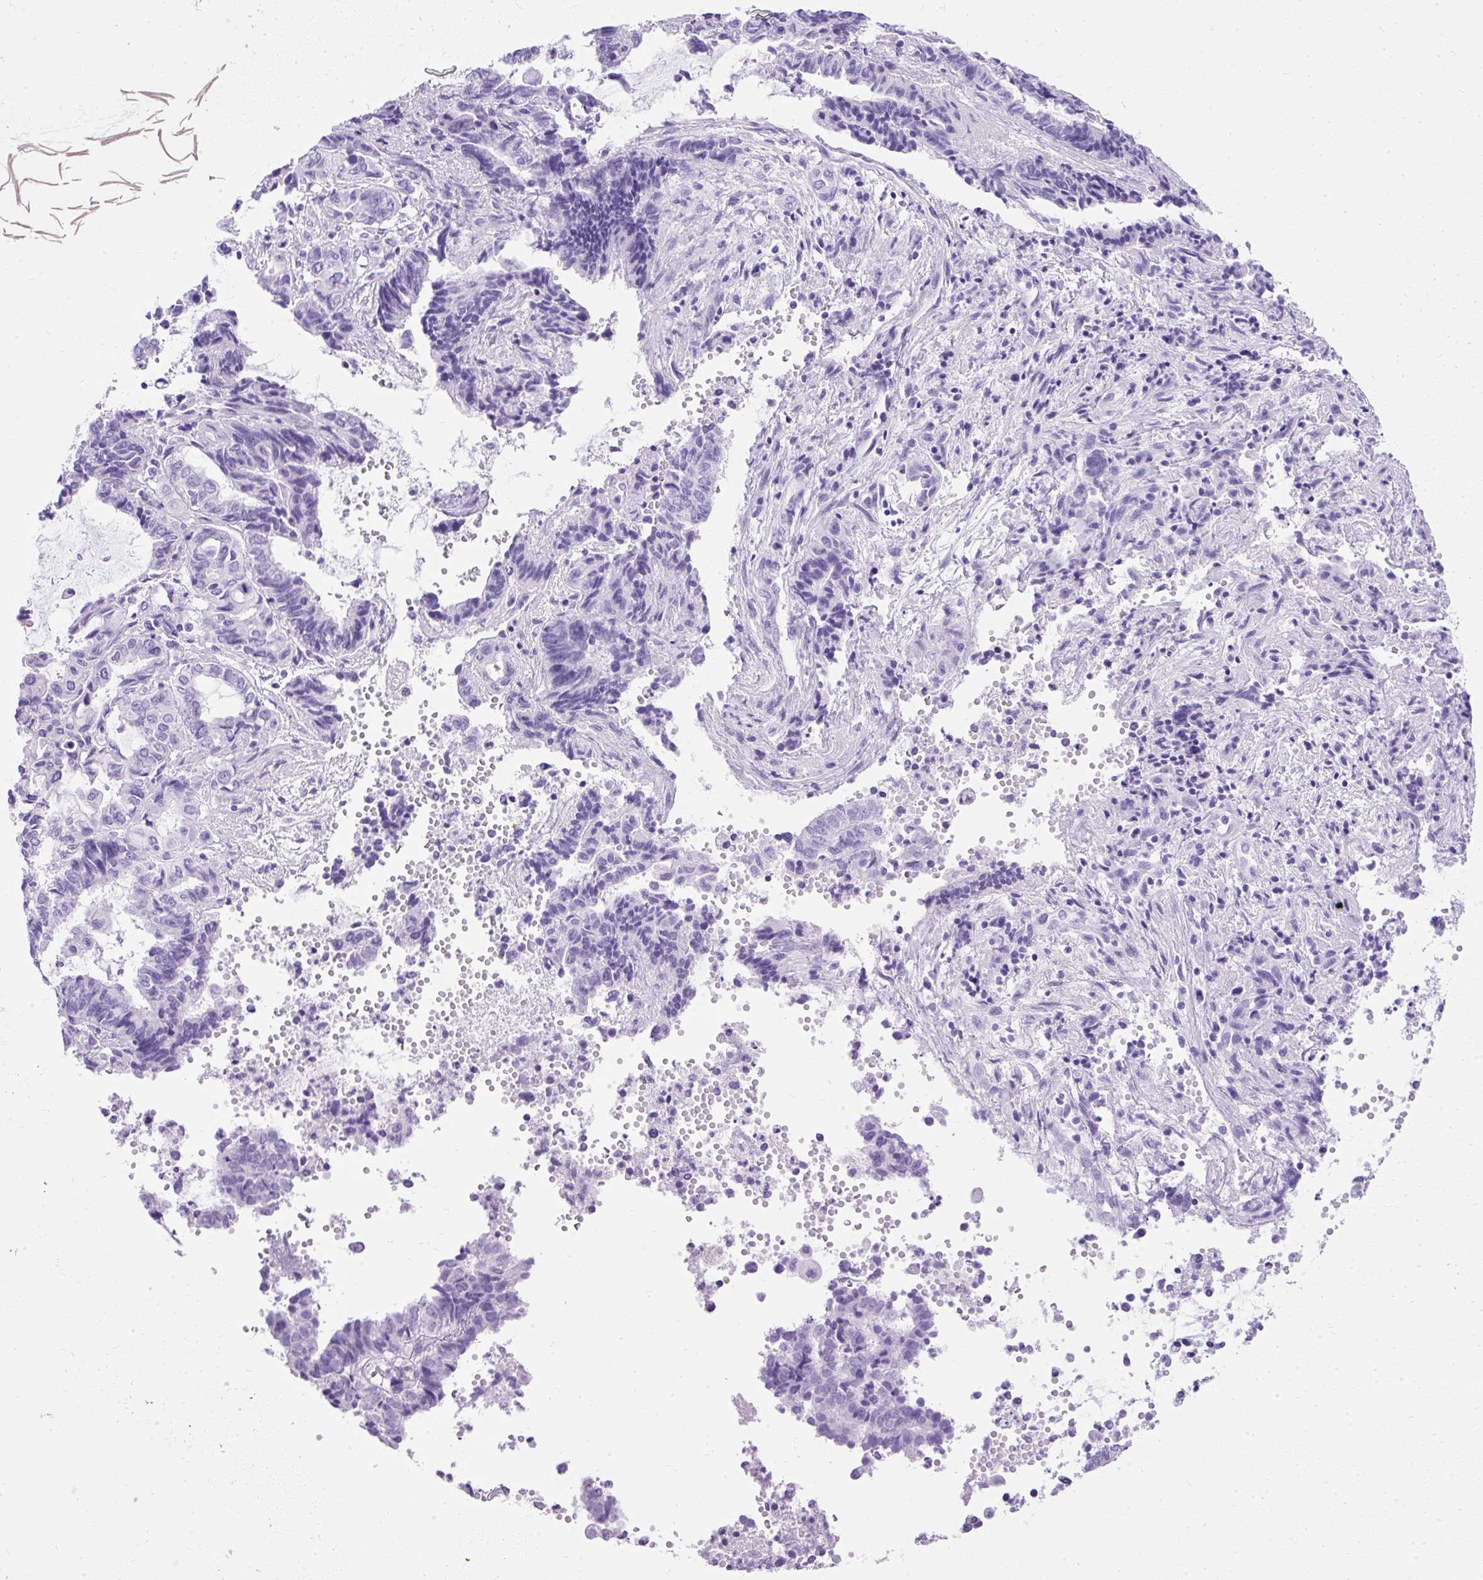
{"staining": {"intensity": "negative", "quantity": "none", "location": "none"}, "tissue": "endometrial cancer", "cell_type": "Tumor cells", "image_type": "cancer", "snomed": [{"axis": "morphology", "description": "Adenocarcinoma, NOS"}, {"axis": "topography", "description": "Uterus"}, {"axis": "topography", "description": "Endometrium"}], "caption": "There is no significant staining in tumor cells of endometrial cancer.", "gene": "PVALB", "patient": {"sex": "female", "age": 70}}